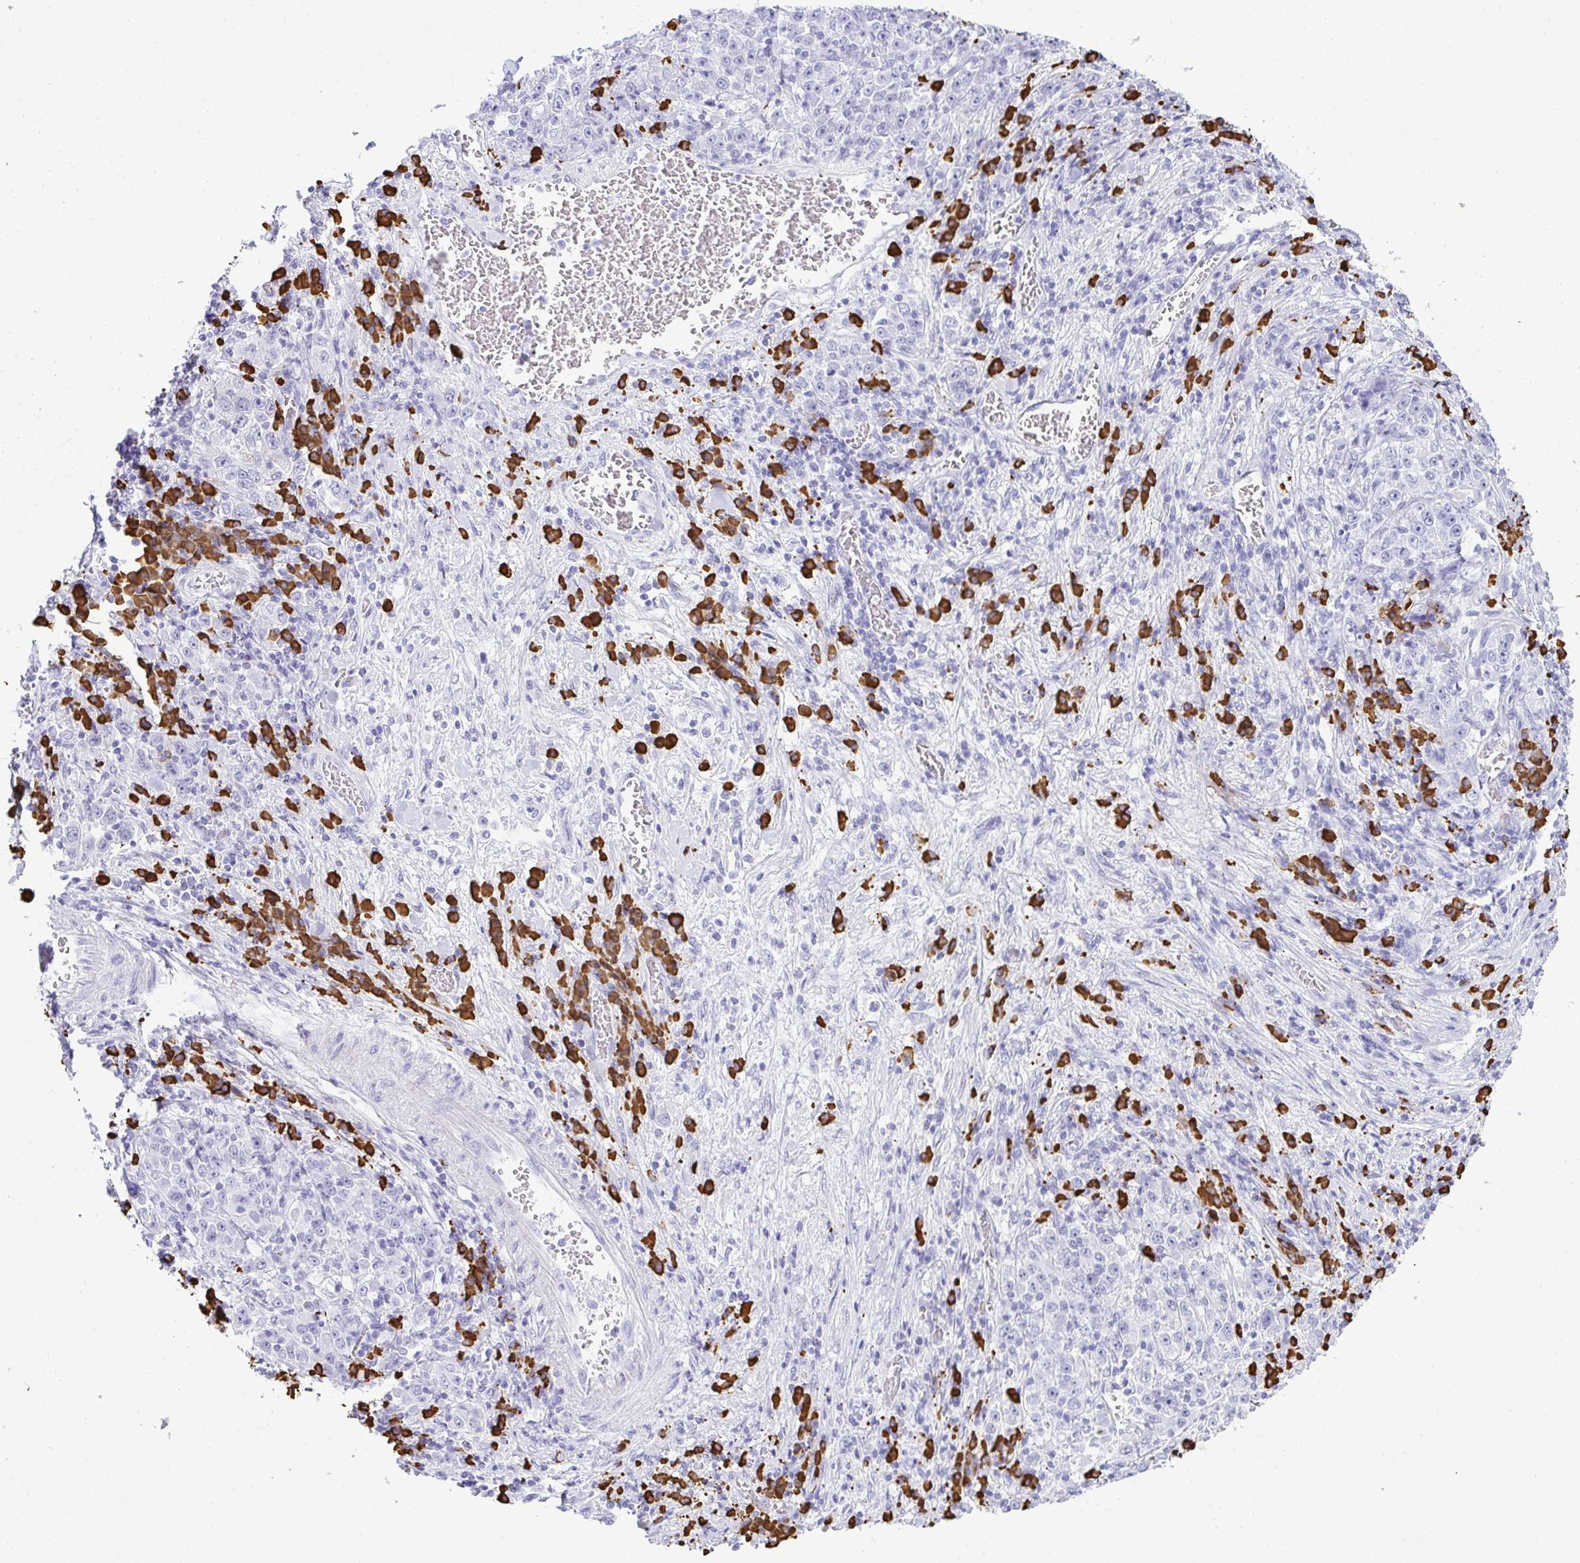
{"staining": {"intensity": "negative", "quantity": "none", "location": "none"}, "tissue": "stomach cancer", "cell_type": "Tumor cells", "image_type": "cancer", "snomed": [{"axis": "morphology", "description": "Normal tissue, NOS"}, {"axis": "morphology", "description": "Adenocarcinoma, NOS"}, {"axis": "topography", "description": "Stomach, upper"}, {"axis": "topography", "description": "Stomach"}], "caption": "Stomach cancer was stained to show a protein in brown. There is no significant positivity in tumor cells.", "gene": "CDADC1", "patient": {"sex": "male", "age": 59}}